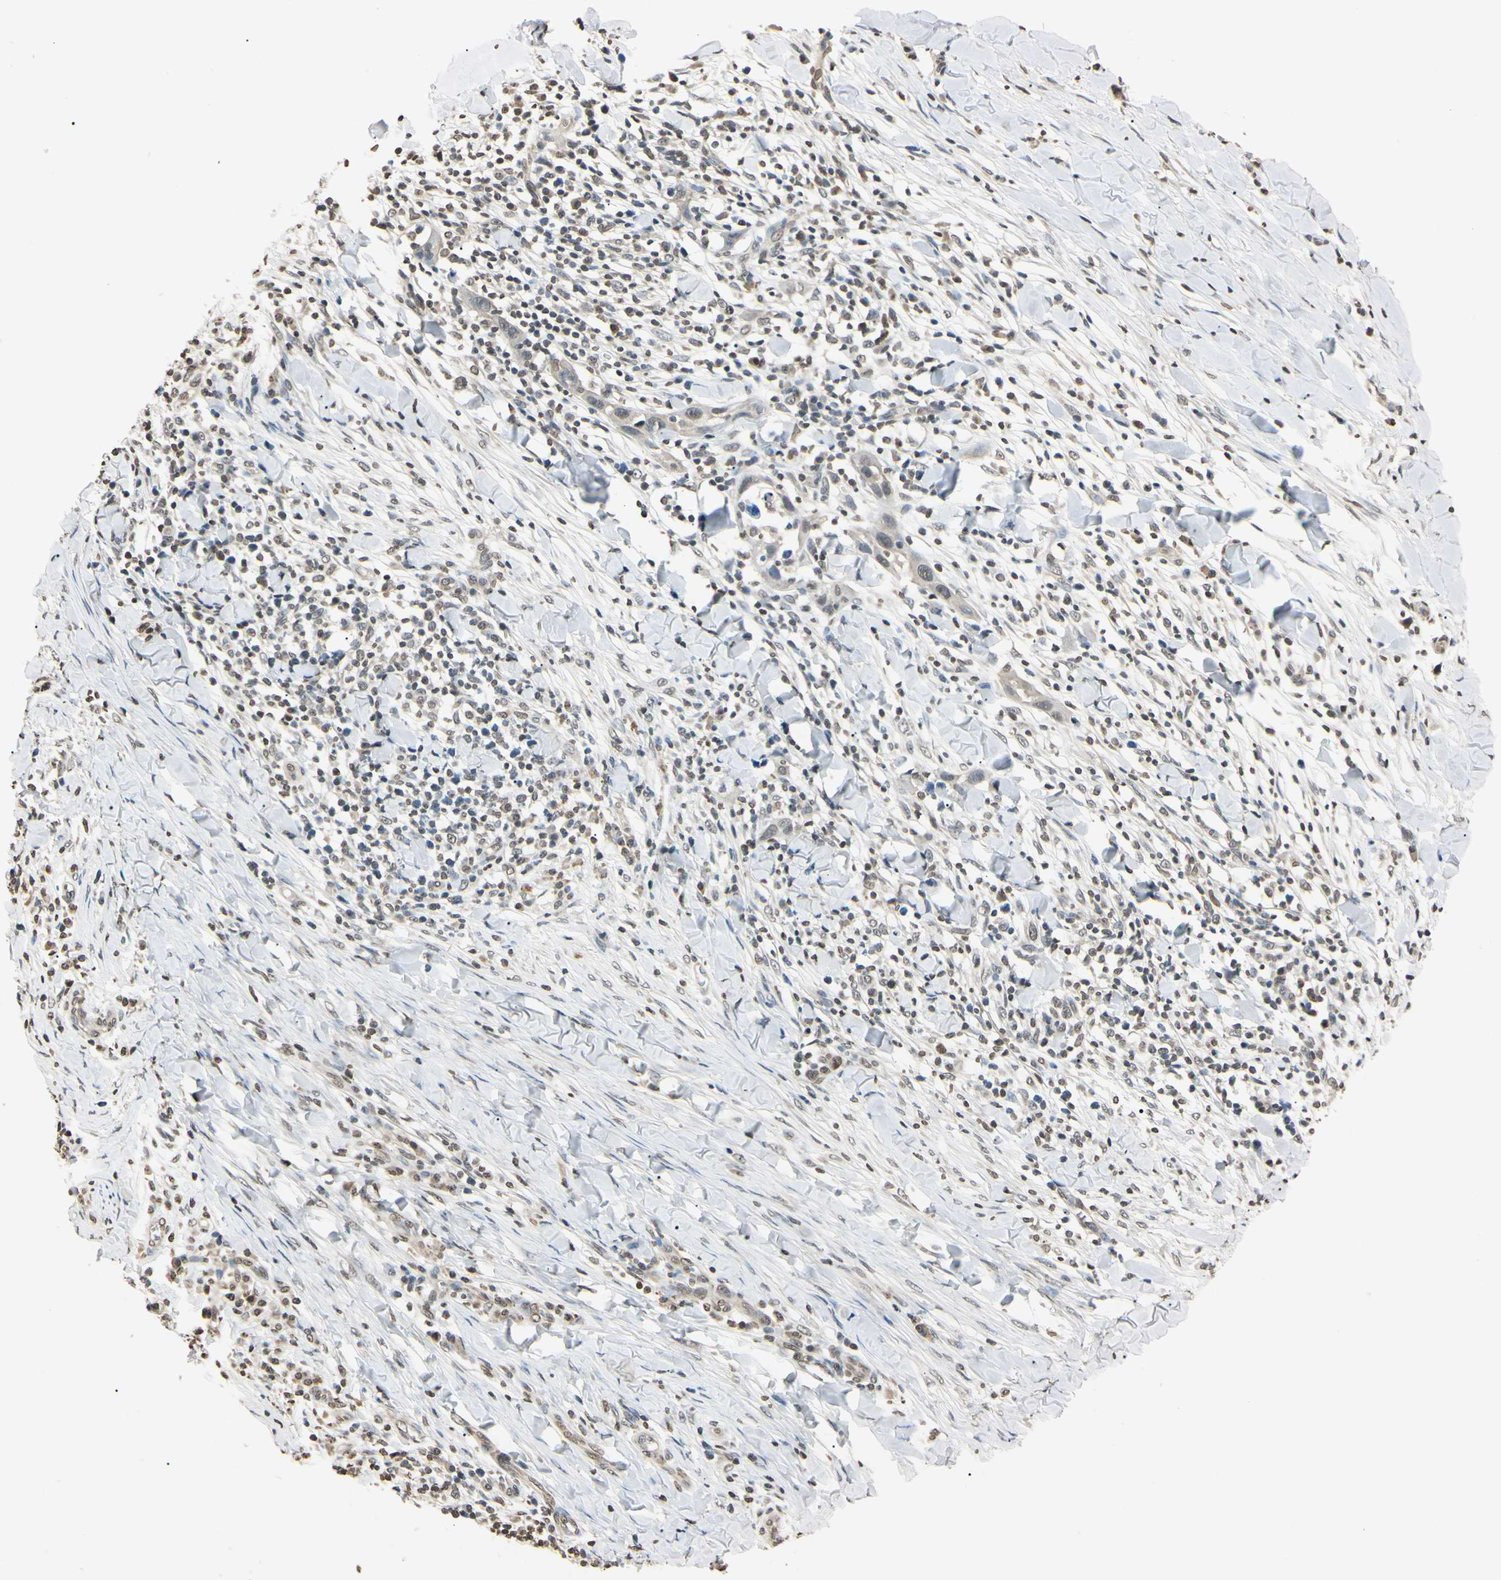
{"staining": {"intensity": "weak", "quantity": "<25%", "location": "nuclear"}, "tissue": "skin cancer", "cell_type": "Tumor cells", "image_type": "cancer", "snomed": [{"axis": "morphology", "description": "Squamous cell carcinoma, NOS"}, {"axis": "topography", "description": "Skin"}], "caption": "This micrograph is of skin cancer (squamous cell carcinoma) stained with IHC to label a protein in brown with the nuclei are counter-stained blue. There is no staining in tumor cells.", "gene": "CDC45", "patient": {"sex": "male", "age": 24}}